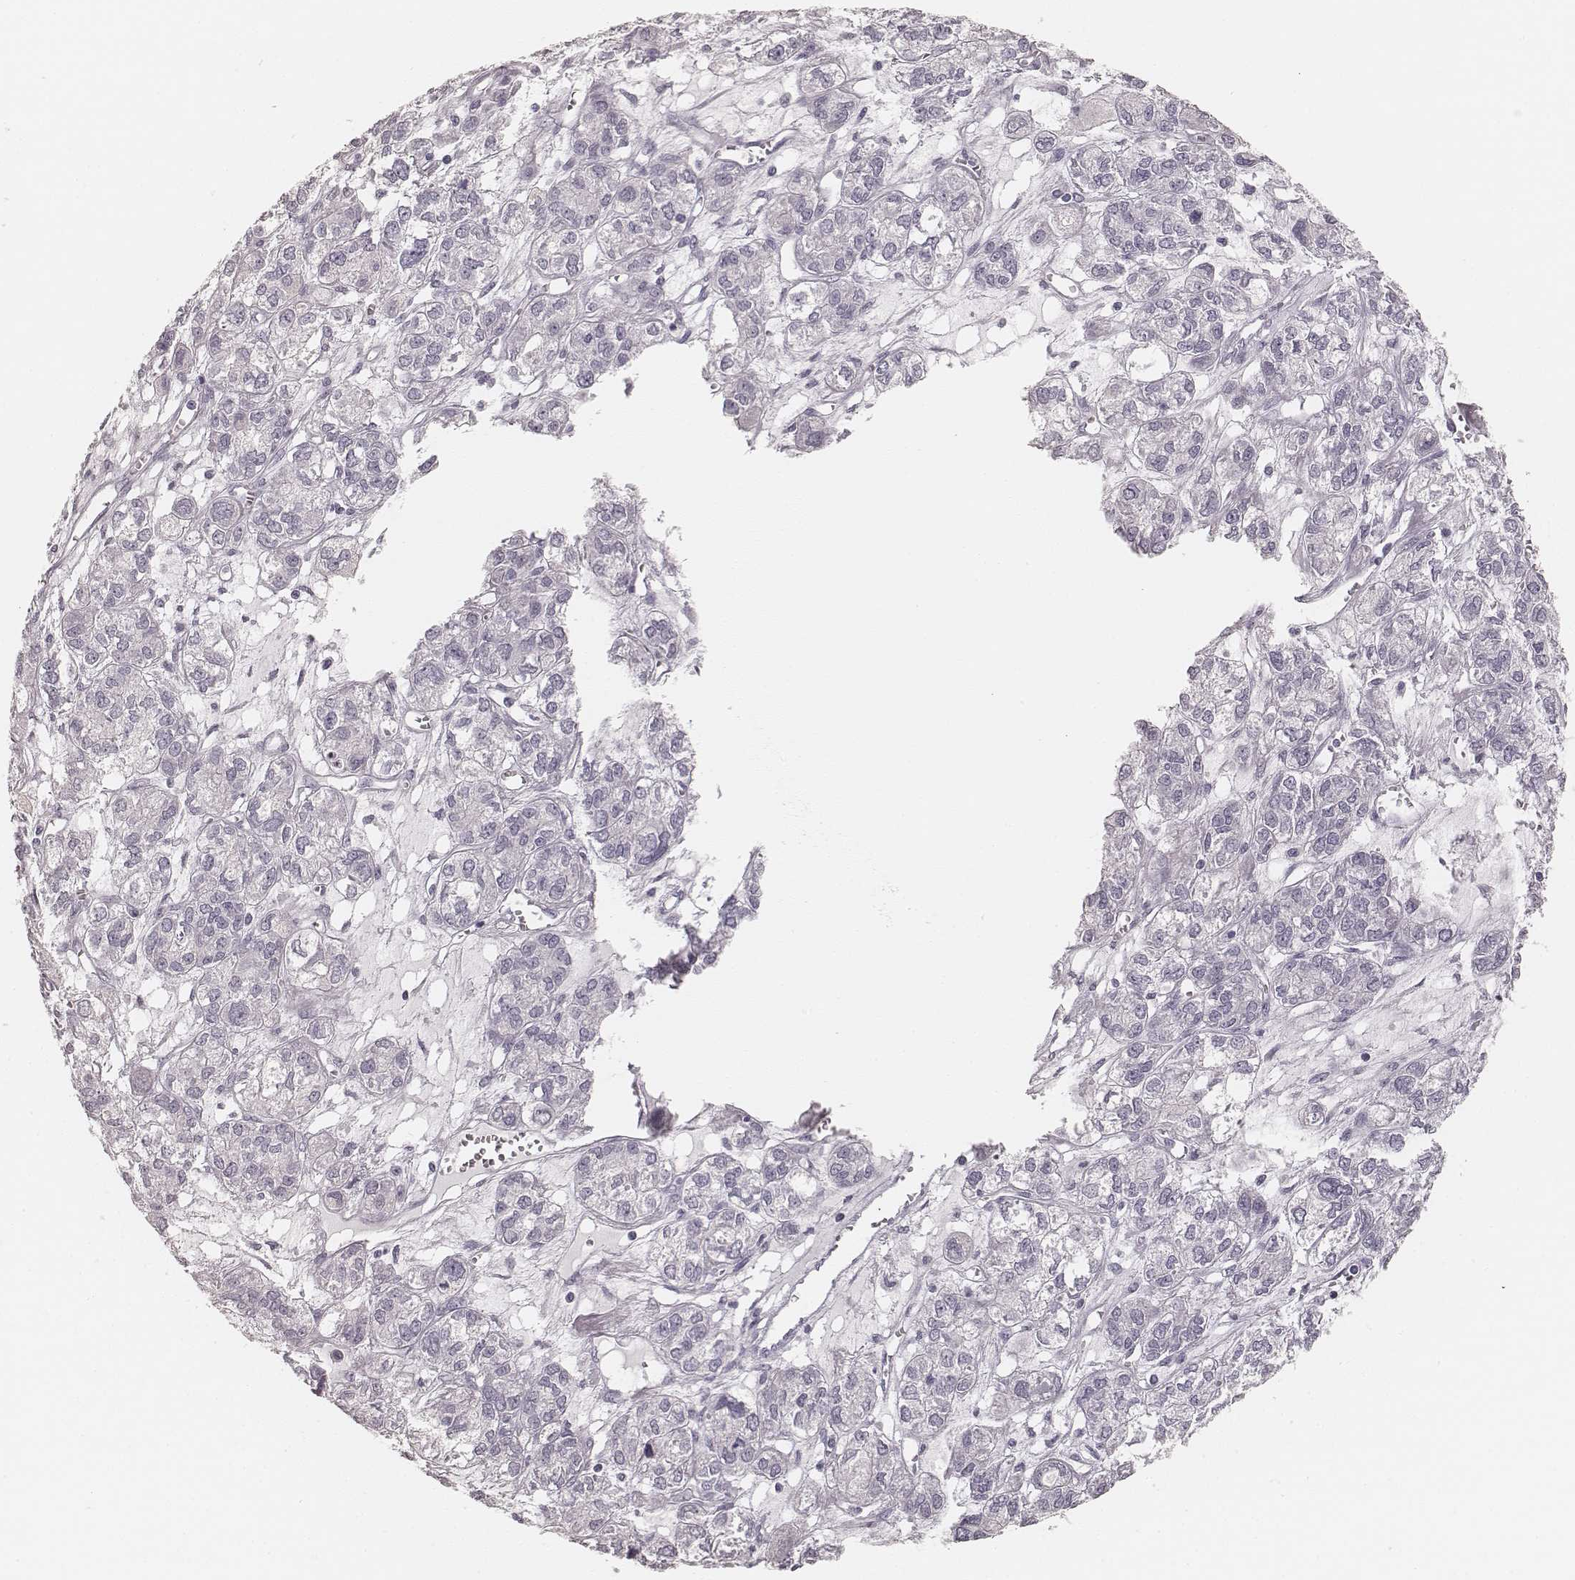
{"staining": {"intensity": "negative", "quantity": "none", "location": "none"}, "tissue": "ovarian cancer", "cell_type": "Tumor cells", "image_type": "cancer", "snomed": [{"axis": "morphology", "description": "Carcinoma, endometroid"}, {"axis": "topography", "description": "Ovary"}], "caption": "IHC micrograph of neoplastic tissue: ovarian endometroid carcinoma stained with DAB (3,3'-diaminobenzidine) reveals no significant protein expression in tumor cells.", "gene": "HNF4G", "patient": {"sex": "female", "age": 64}}